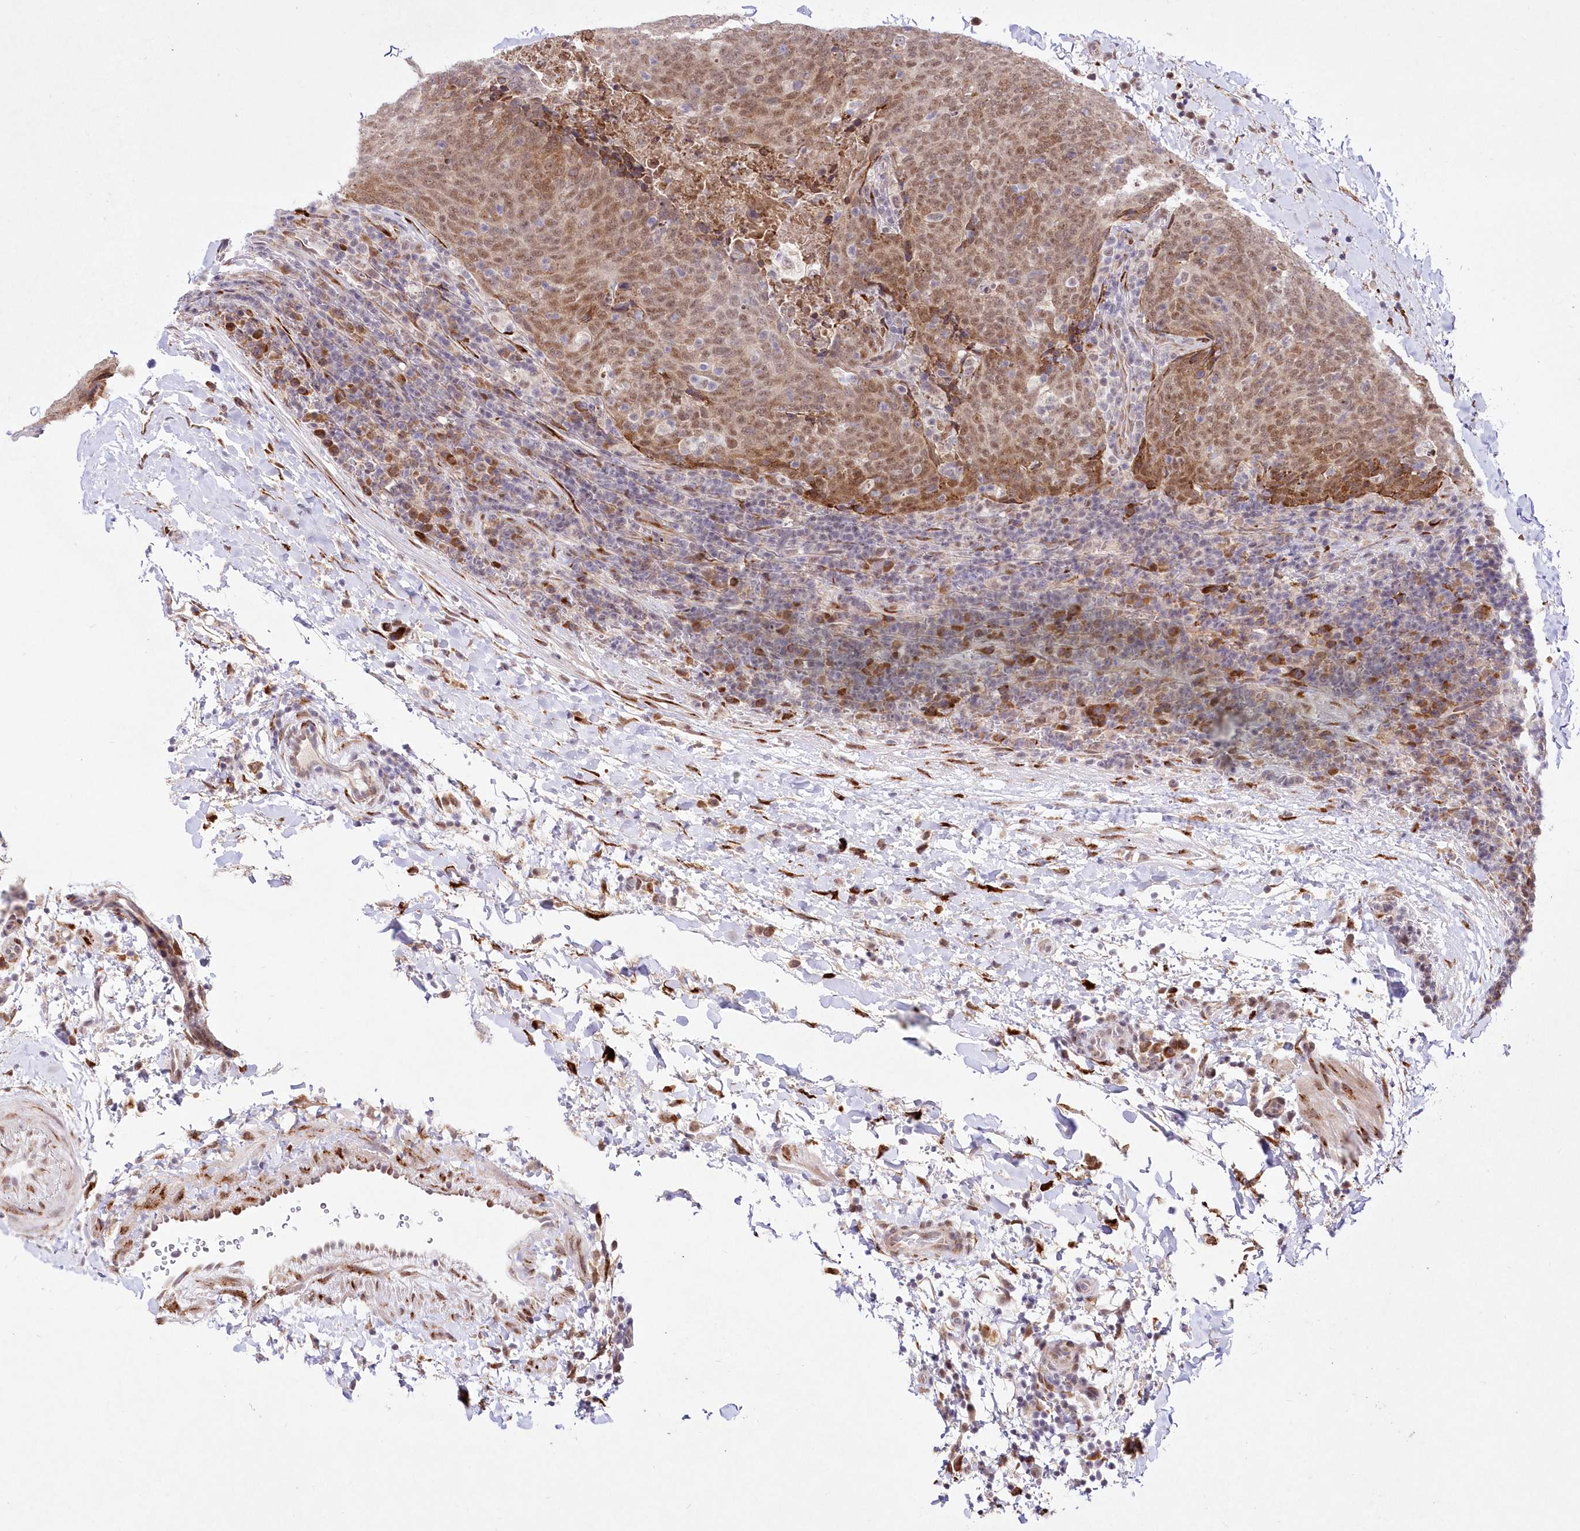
{"staining": {"intensity": "moderate", "quantity": ">75%", "location": "nuclear"}, "tissue": "head and neck cancer", "cell_type": "Tumor cells", "image_type": "cancer", "snomed": [{"axis": "morphology", "description": "Squamous cell carcinoma, NOS"}, {"axis": "morphology", "description": "Squamous cell carcinoma, metastatic, NOS"}, {"axis": "topography", "description": "Lymph node"}, {"axis": "topography", "description": "Head-Neck"}], "caption": "This is a photomicrograph of immunohistochemistry (IHC) staining of head and neck cancer (squamous cell carcinoma), which shows moderate staining in the nuclear of tumor cells.", "gene": "LDB1", "patient": {"sex": "male", "age": 62}}